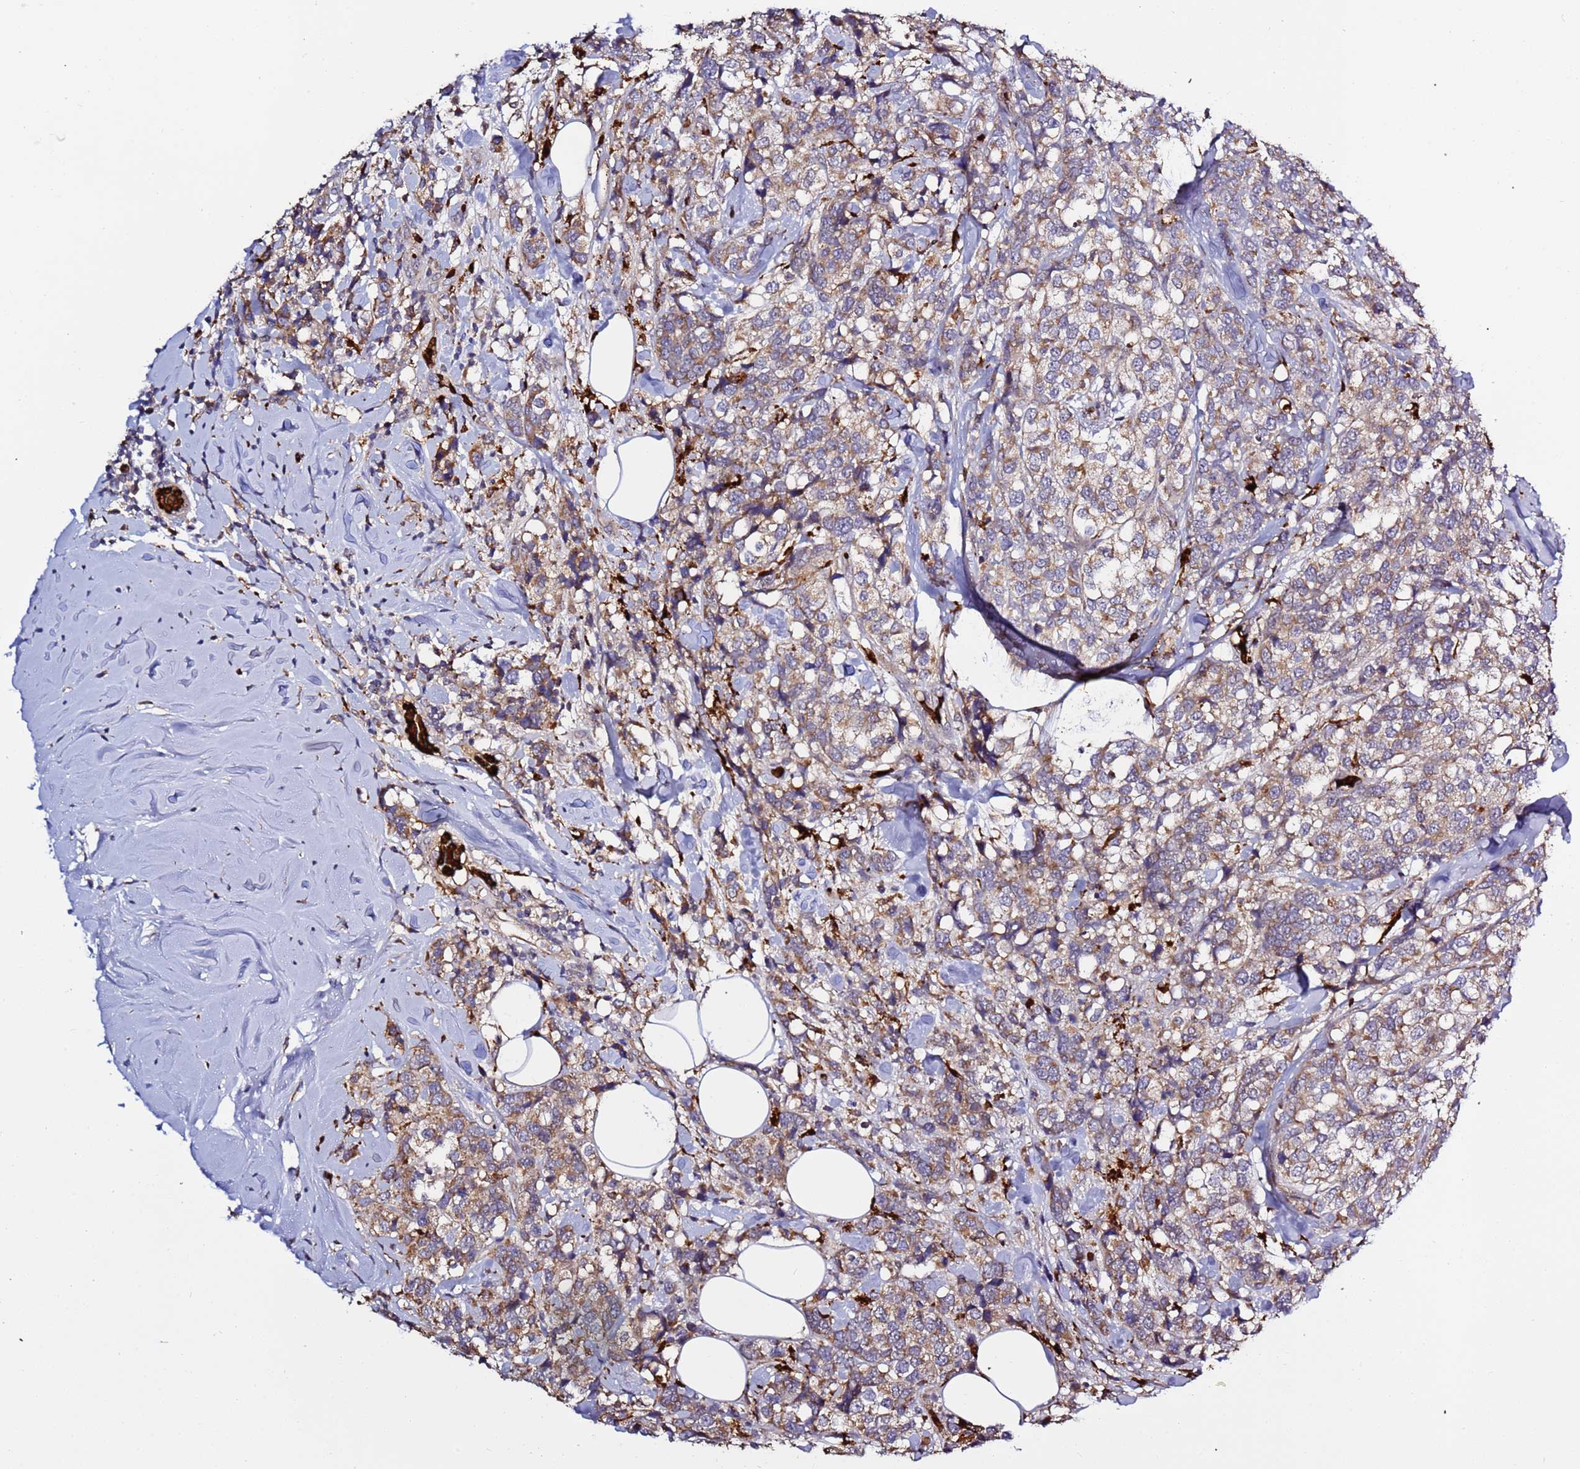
{"staining": {"intensity": "moderate", "quantity": ">75%", "location": "cytoplasmic/membranous"}, "tissue": "breast cancer", "cell_type": "Tumor cells", "image_type": "cancer", "snomed": [{"axis": "morphology", "description": "Lobular carcinoma"}, {"axis": "topography", "description": "Breast"}], "caption": "The image demonstrates a brown stain indicating the presence of a protein in the cytoplasmic/membranous of tumor cells in lobular carcinoma (breast). (DAB IHC, brown staining for protein, blue staining for nuclei).", "gene": "VPS36", "patient": {"sex": "female", "age": 59}}